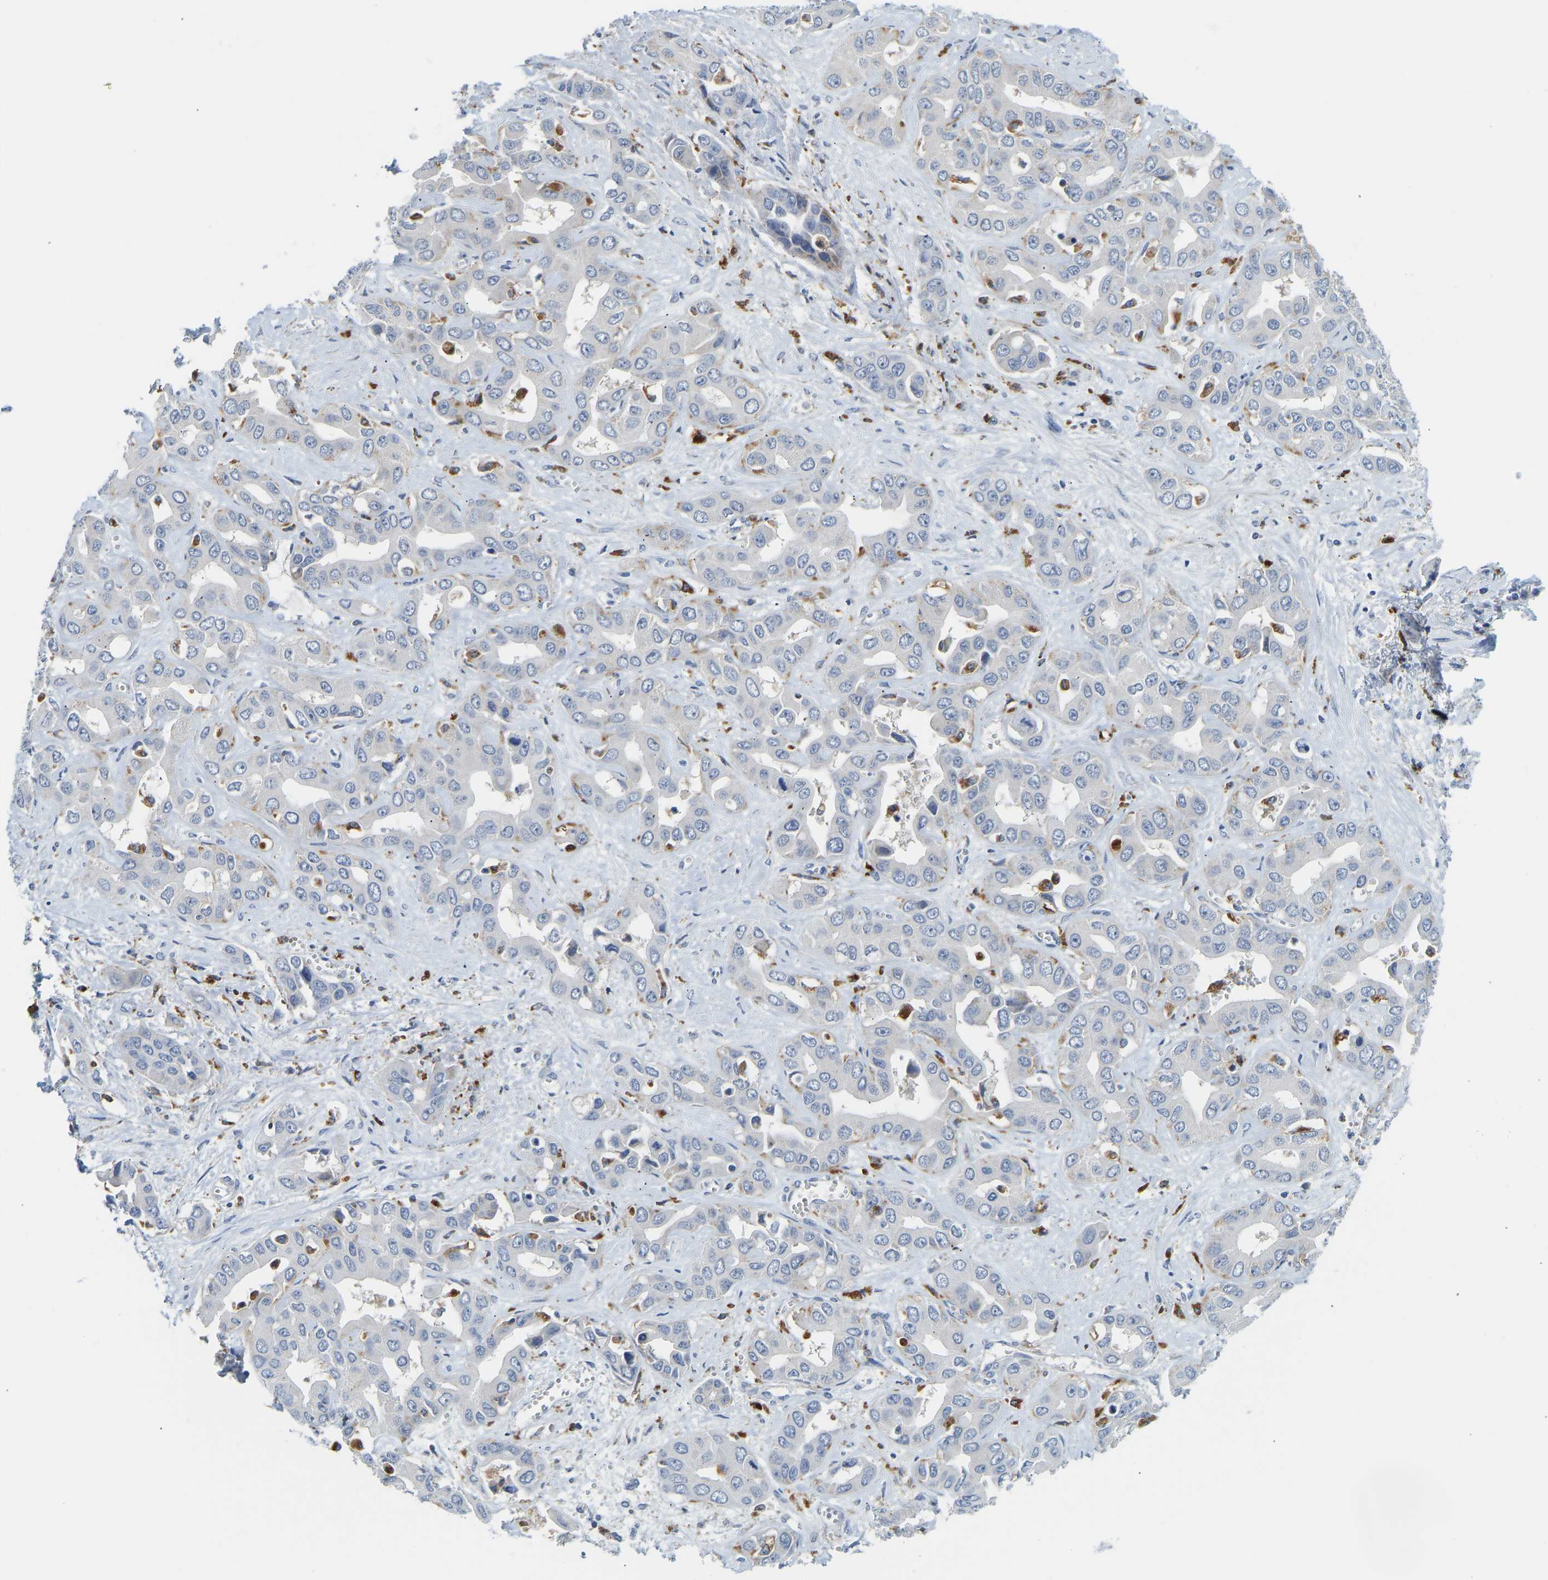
{"staining": {"intensity": "negative", "quantity": "none", "location": "none"}, "tissue": "liver cancer", "cell_type": "Tumor cells", "image_type": "cancer", "snomed": [{"axis": "morphology", "description": "Cholangiocarcinoma"}, {"axis": "topography", "description": "Liver"}], "caption": "Tumor cells show no significant positivity in liver cholangiocarcinoma.", "gene": "ATP6V1E1", "patient": {"sex": "female", "age": 52}}